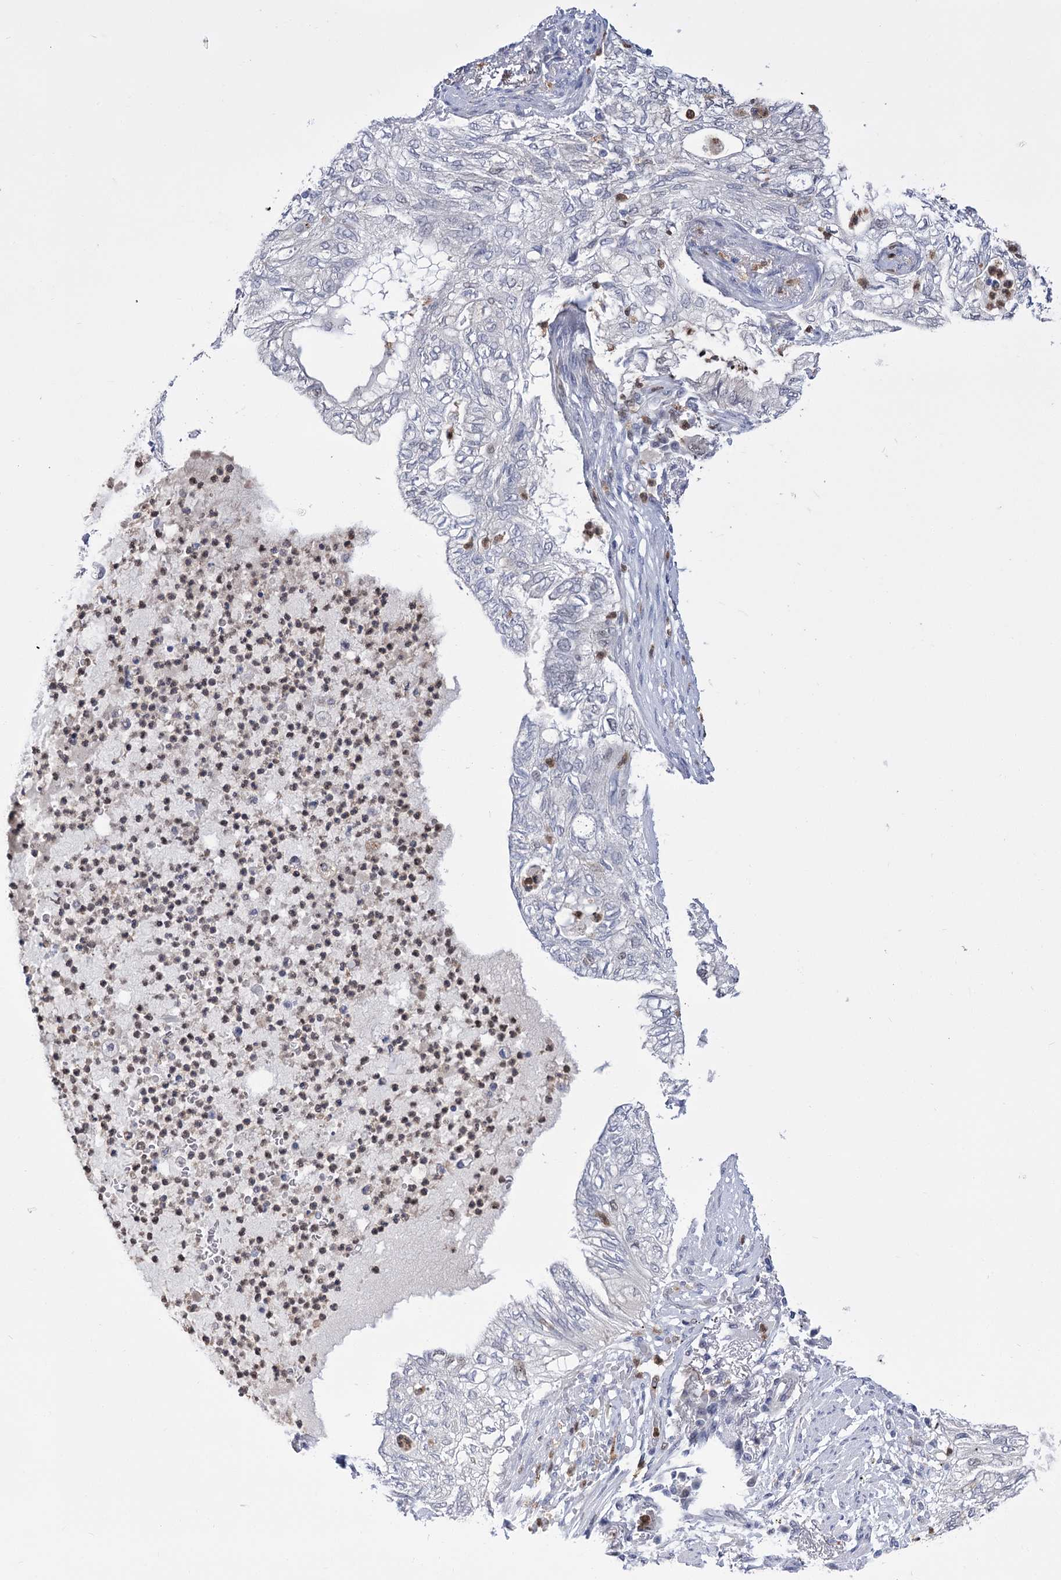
{"staining": {"intensity": "negative", "quantity": "none", "location": "none"}, "tissue": "lung cancer", "cell_type": "Tumor cells", "image_type": "cancer", "snomed": [{"axis": "morphology", "description": "Adenocarcinoma, NOS"}, {"axis": "topography", "description": "Lung"}], "caption": "A histopathology image of human lung cancer (adenocarcinoma) is negative for staining in tumor cells.", "gene": "SIAE", "patient": {"sex": "female", "age": 70}}